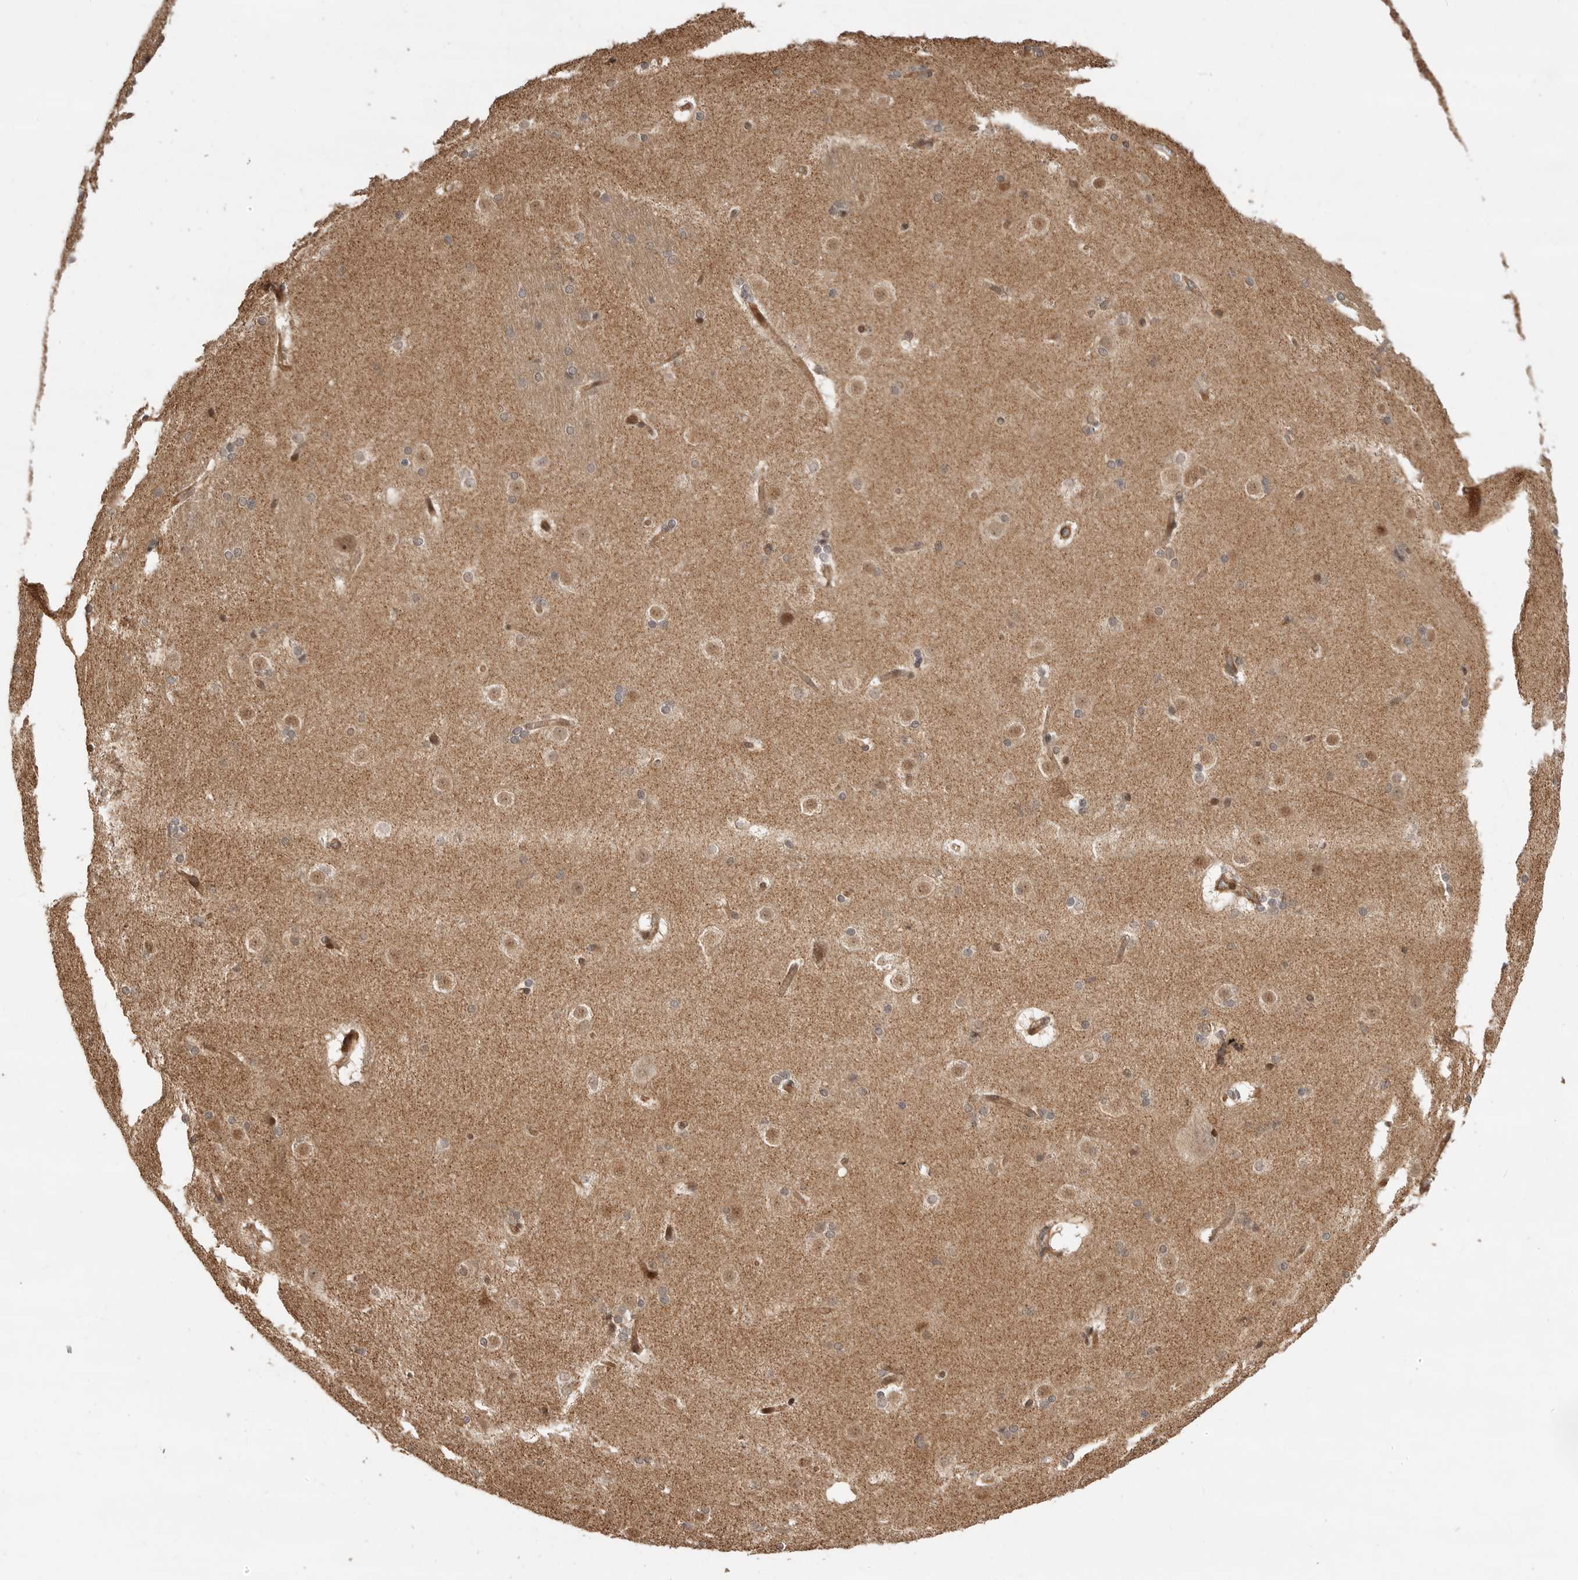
{"staining": {"intensity": "weak", "quantity": "<25%", "location": "cytoplasmic/membranous"}, "tissue": "caudate", "cell_type": "Glial cells", "image_type": "normal", "snomed": [{"axis": "morphology", "description": "Normal tissue, NOS"}, {"axis": "topography", "description": "Lateral ventricle wall"}], "caption": "A high-resolution micrograph shows immunohistochemistry staining of normal caudate, which demonstrates no significant expression in glial cells.", "gene": "ADPRS", "patient": {"sex": "female", "age": 19}}